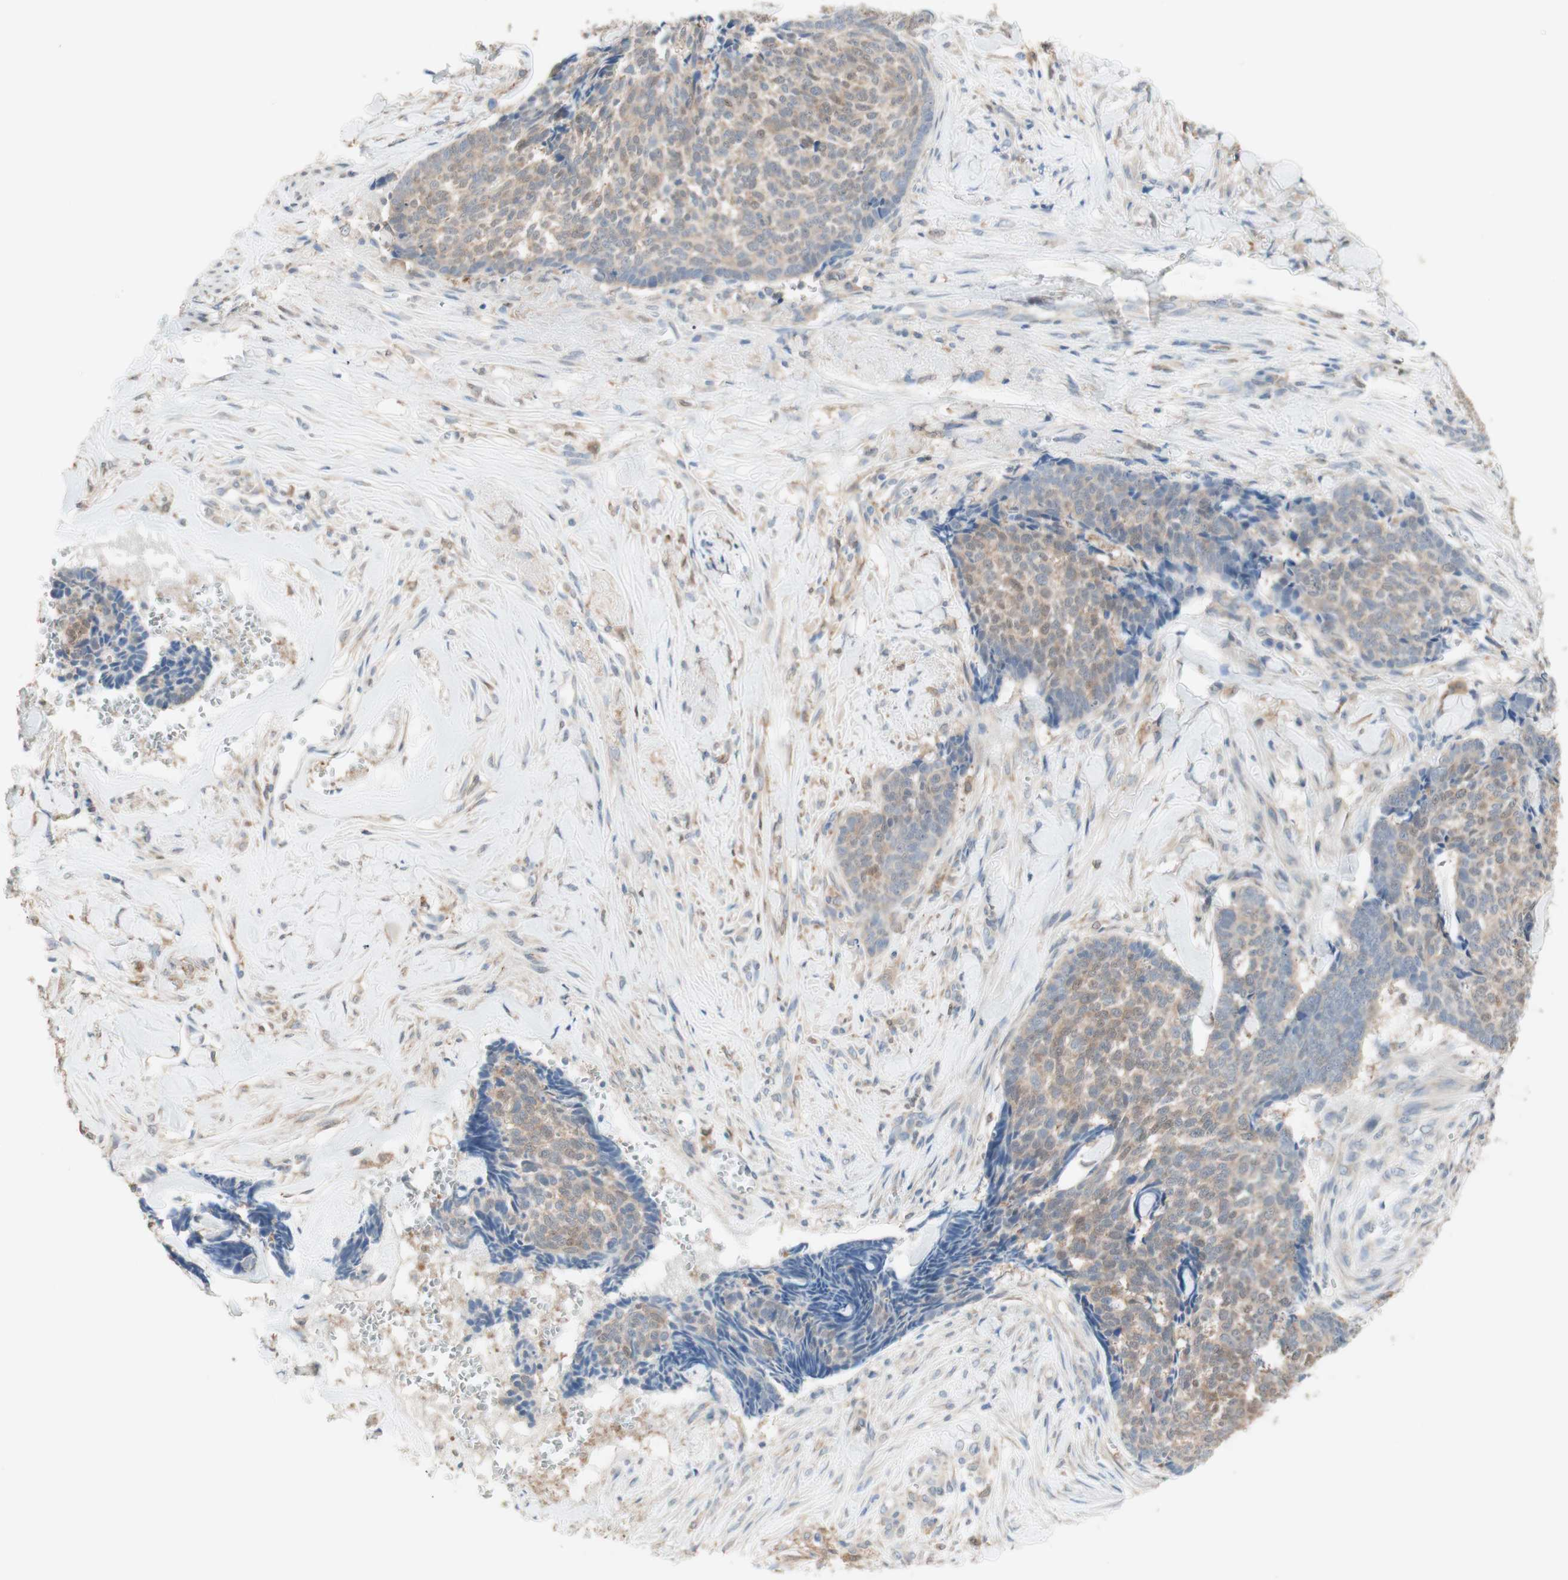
{"staining": {"intensity": "weak", "quantity": ">75%", "location": "cytoplasmic/membranous"}, "tissue": "skin cancer", "cell_type": "Tumor cells", "image_type": "cancer", "snomed": [{"axis": "morphology", "description": "Basal cell carcinoma"}, {"axis": "topography", "description": "Skin"}], "caption": "Immunohistochemistry micrograph of basal cell carcinoma (skin) stained for a protein (brown), which shows low levels of weak cytoplasmic/membranous staining in about >75% of tumor cells.", "gene": "COMT", "patient": {"sex": "male", "age": 84}}